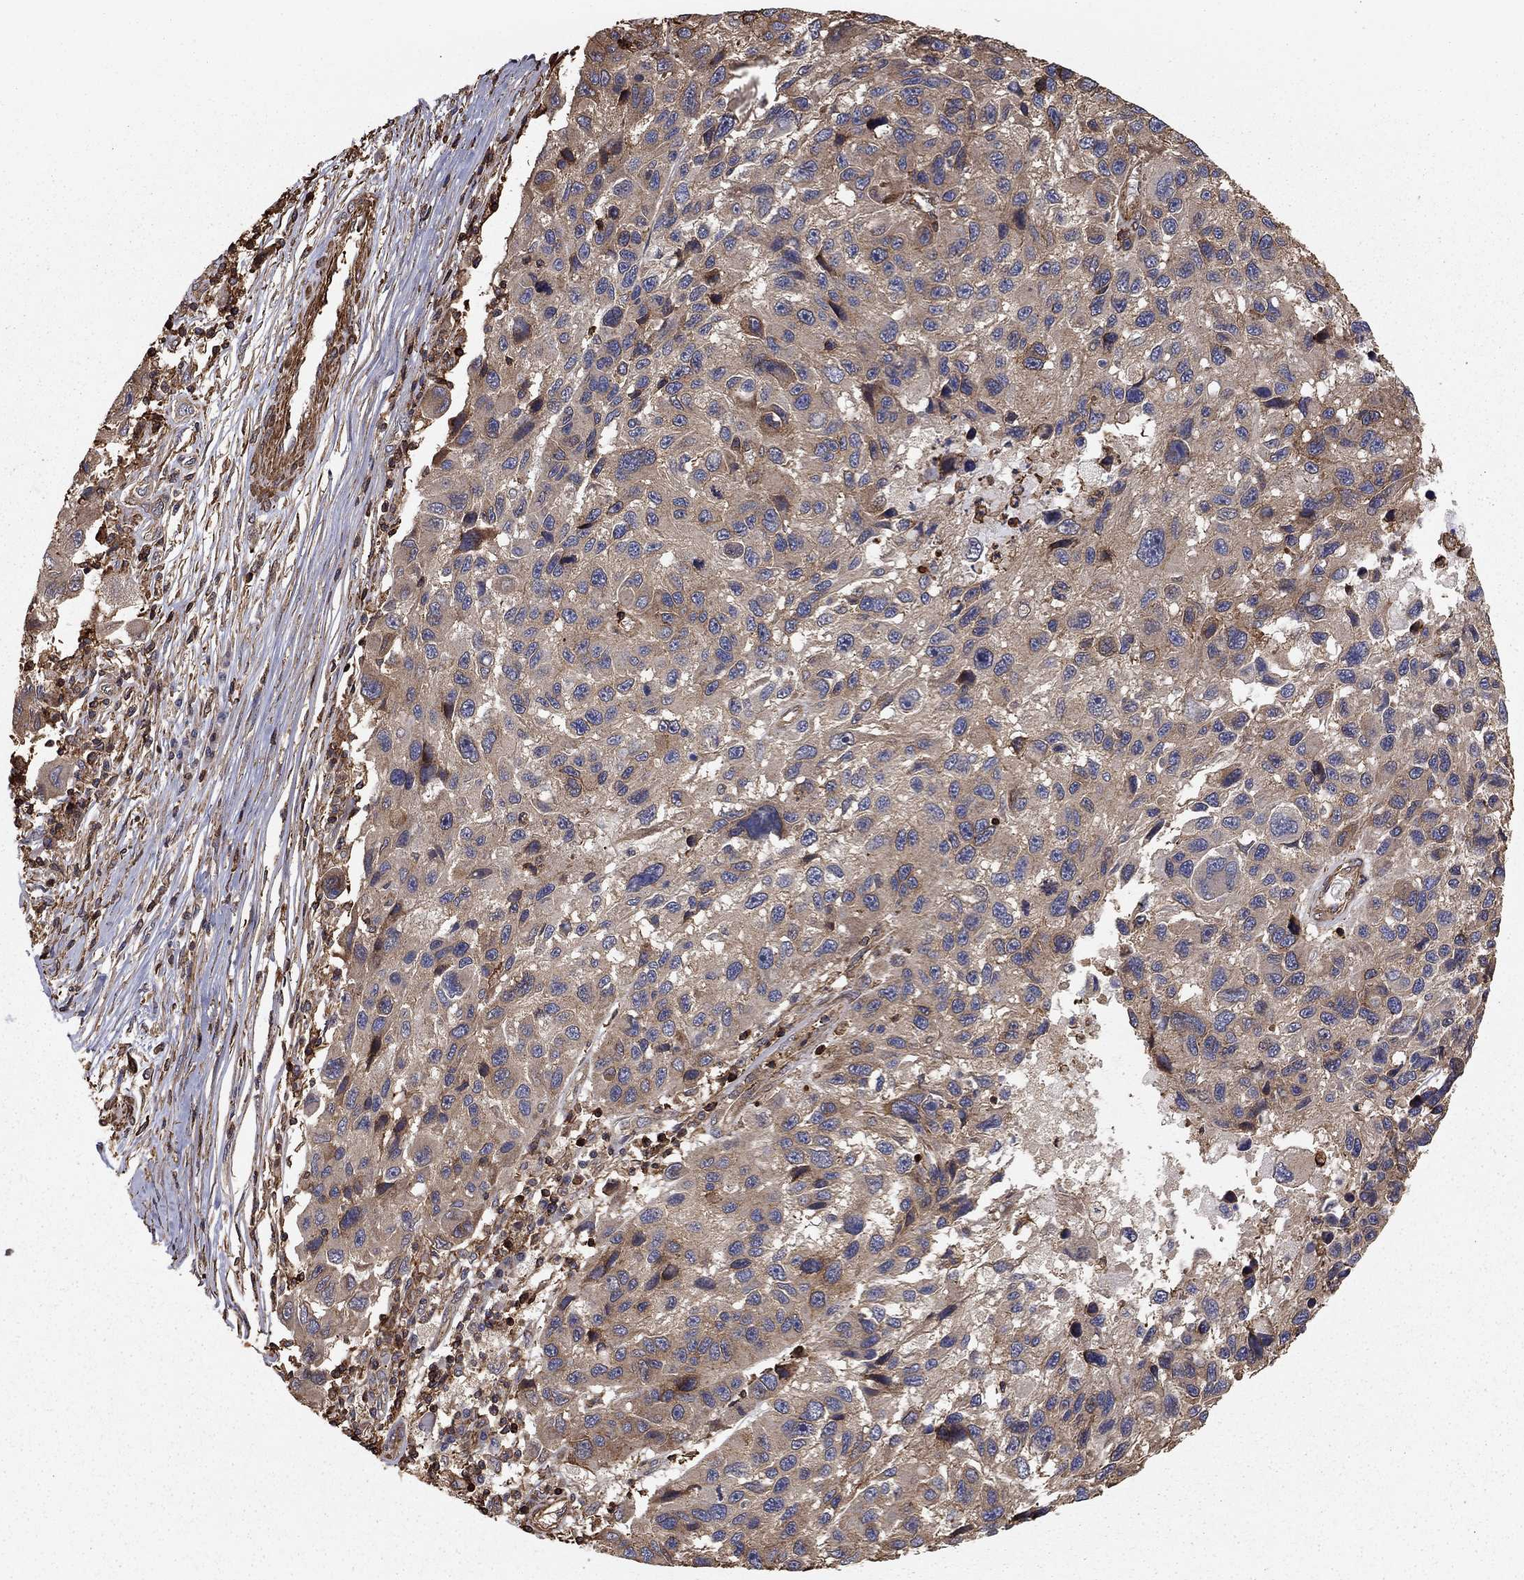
{"staining": {"intensity": "weak", "quantity": "25%-75%", "location": "cytoplasmic/membranous"}, "tissue": "melanoma", "cell_type": "Tumor cells", "image_type": "cancer", "snomed": [{"axis": "morphology", "description": "Malignant melanoma, NOS"}, {"axis": "topography", "description": "Skin"}], "caption": "Malignant melanoma stained for a protein (brown) displays weak cytoplasmic/membranous positive positivity in approximately 25%-75% of tumor cells.", "gene": "HABP4", "patient": {"sex": "male", "age": 53}}